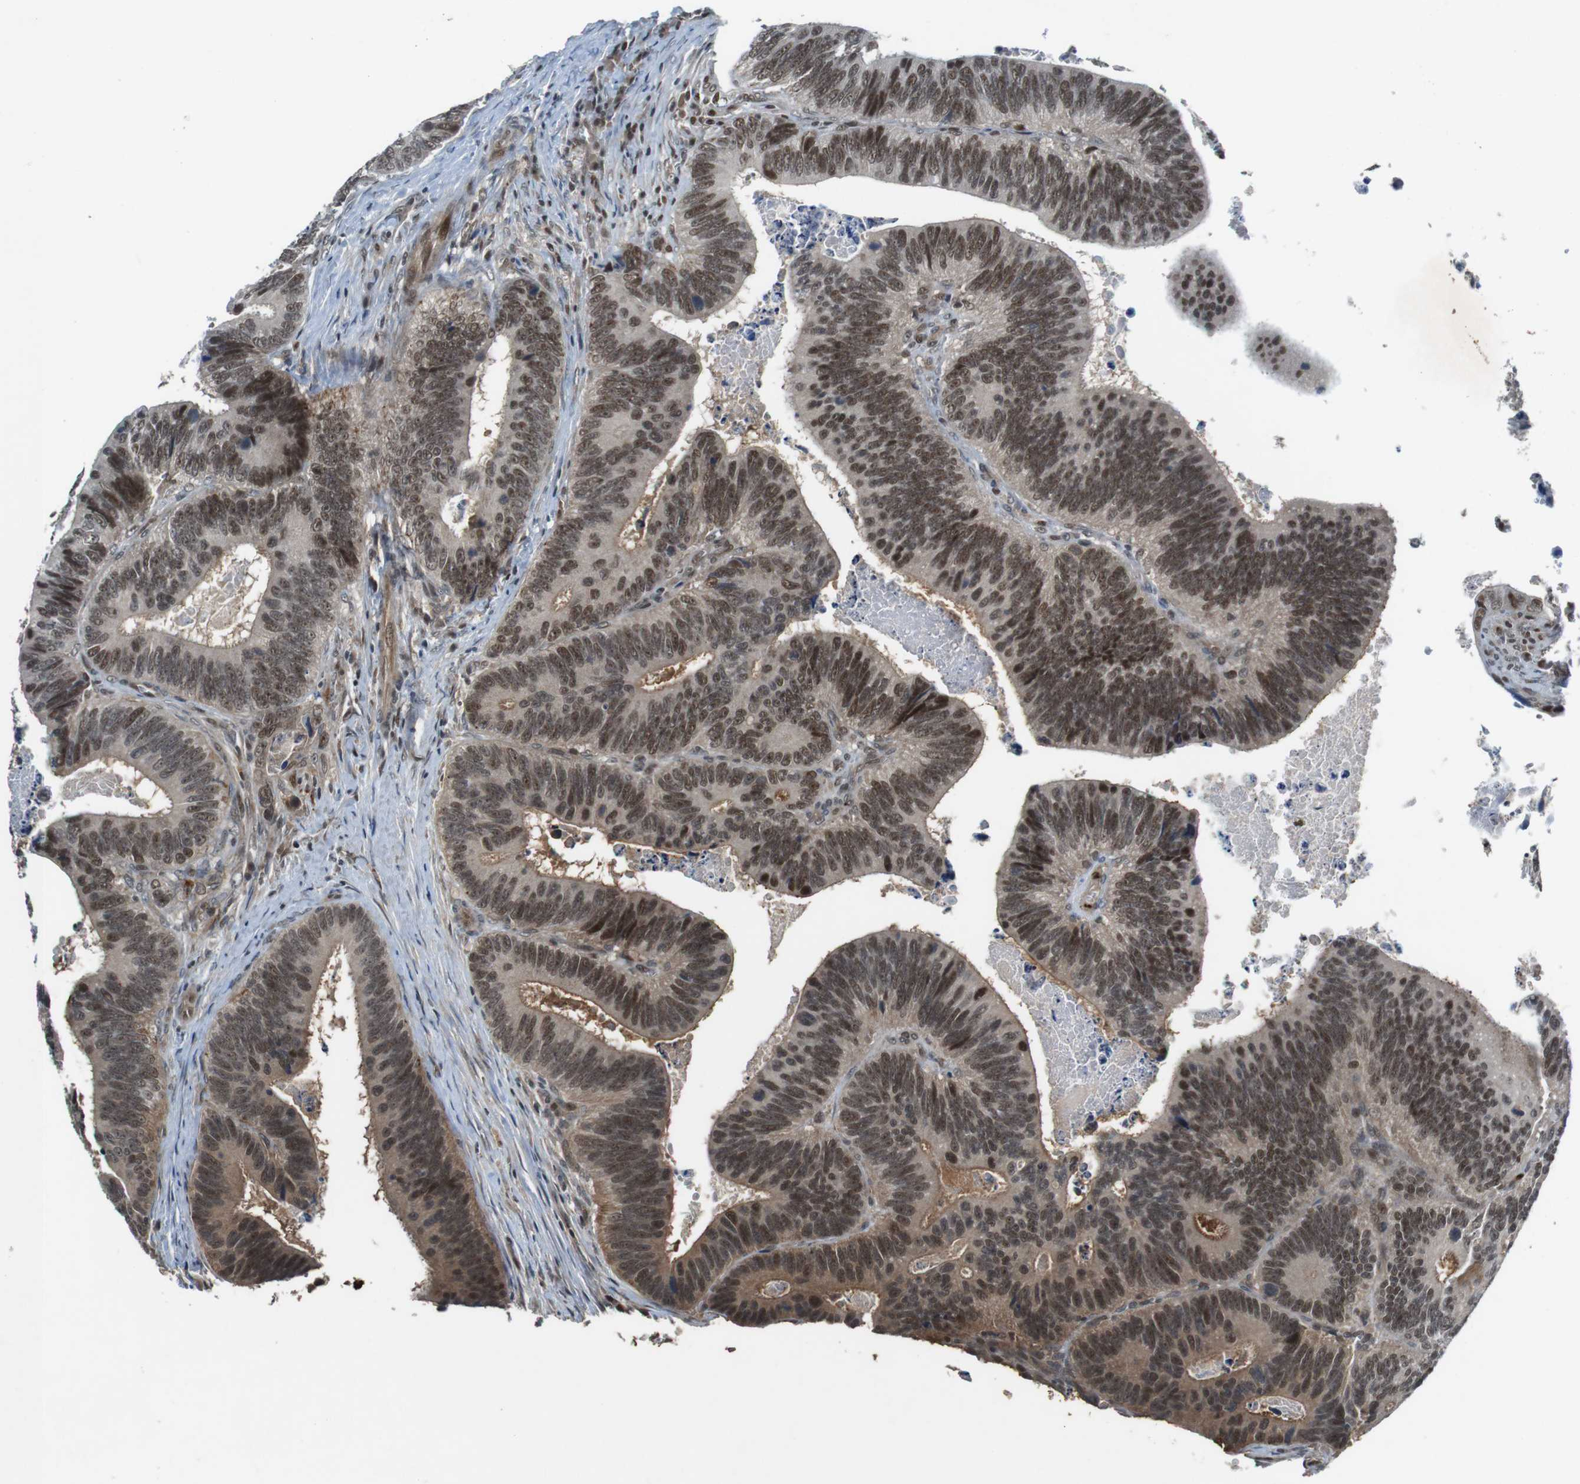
{"staining": {"intensity": "moderate", "quantity": ">75%", "location": "cytoplasmic/membranous,nuclear"}, "tissue": "colorectal cancer", "cell_type": "Tumor cells", "image_type": "cancer", "snomed": [{"axis": "morphology", "description": "Inflammation, NOS"}, {"axis": "morphology", "description": "Adenocarcinoma, NOS"}, {"axis": "topography", "description": "Colon"}], "caption": "Human adenocarcinoma (colorectal) stained with a protein marker exhibits moderate staining in tumor cells.", "gene": "MAPKAPK5", "patient": {"sex": "male", "age": 72}}